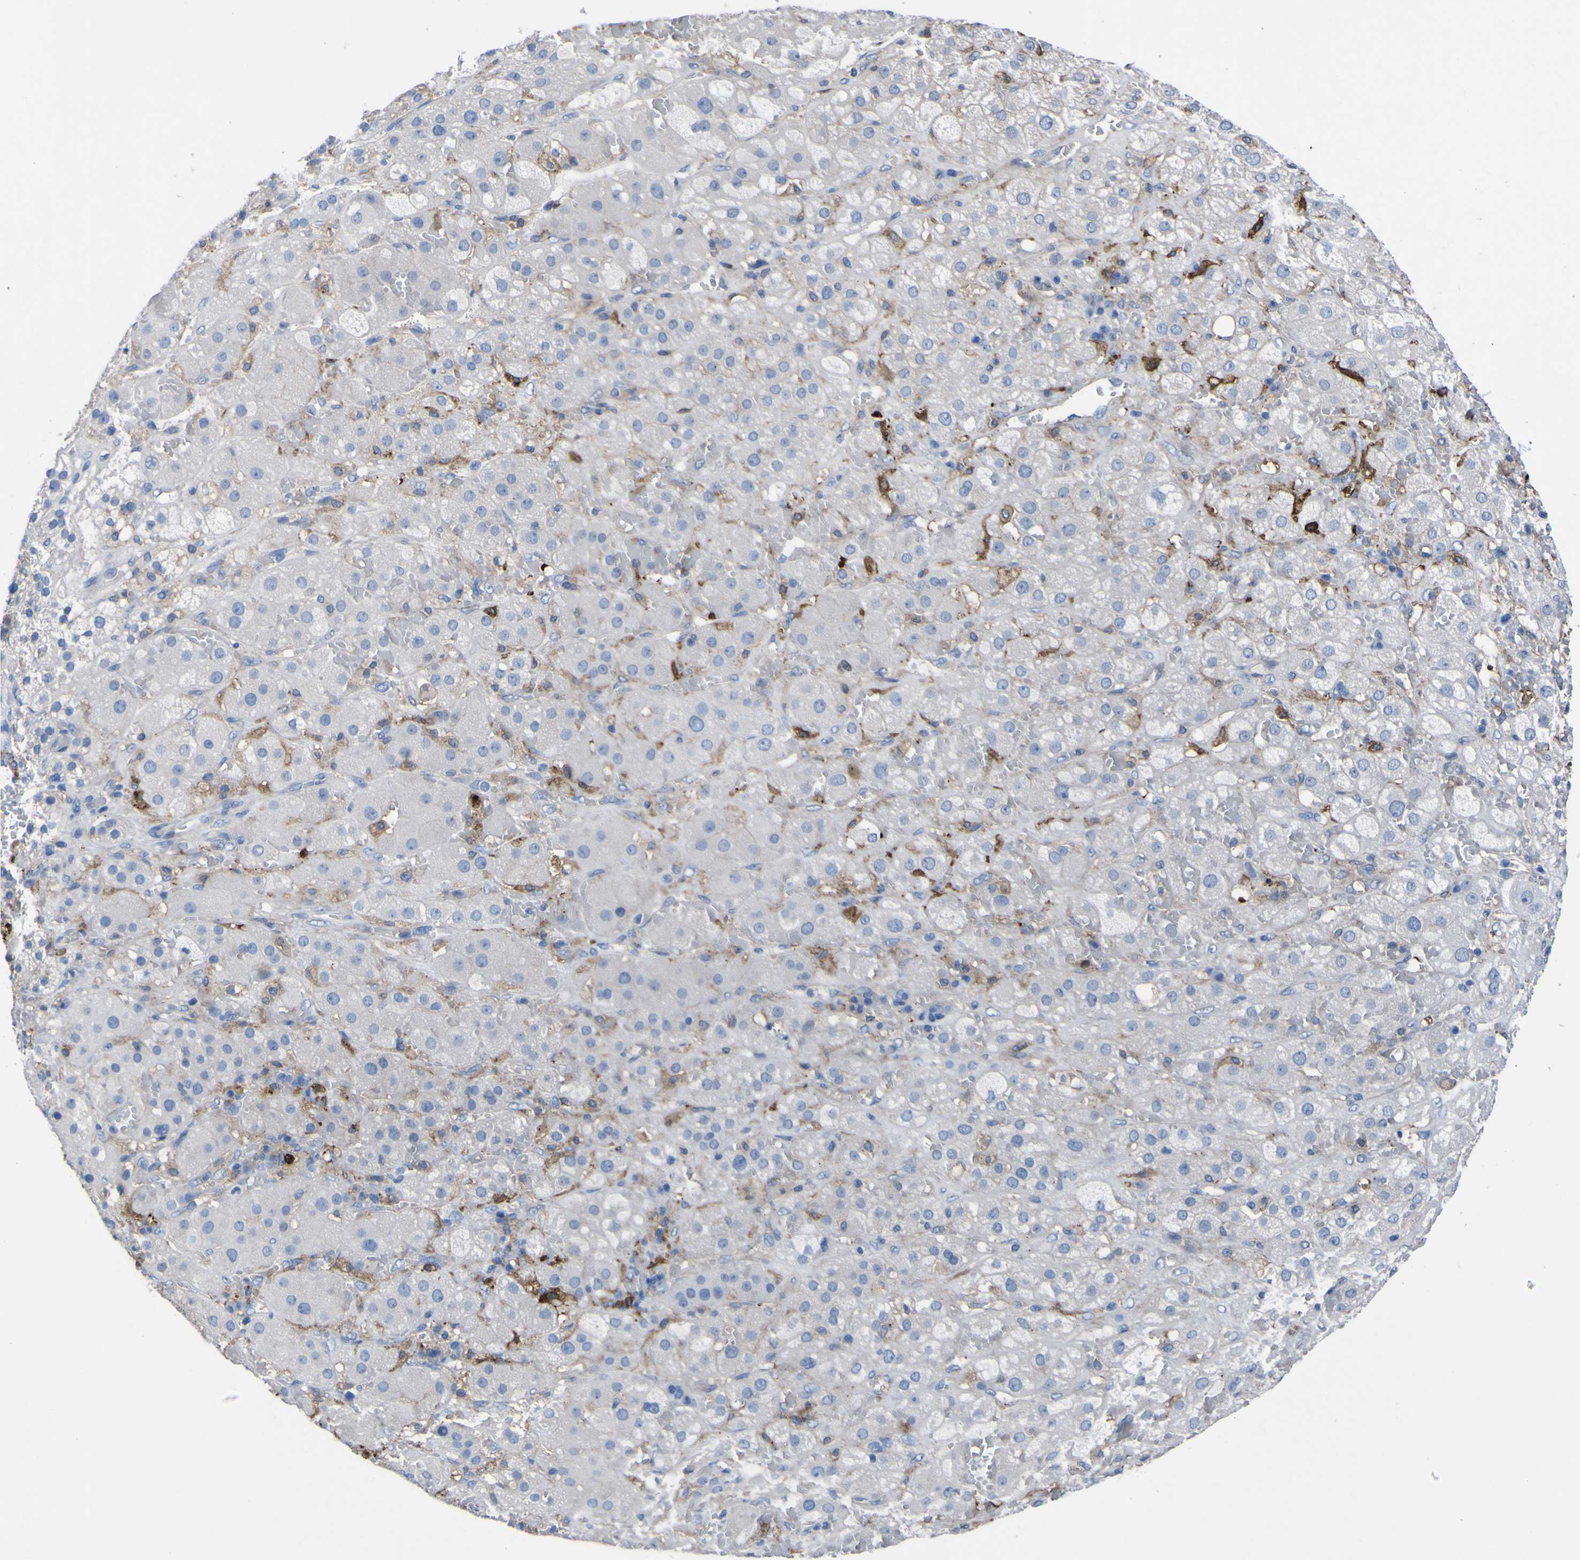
{"staining": {"intensity": "negative", "quantity": "none", "location": "none"}, "tissue": "adrenal gland", "cell_type": "Glandular cells", "image_type": "normal", "snomed": [{"axis": "morphology", "description": "Normal tissue, NOS"}, {"axis": "topography", "description": "Adrenal gland"}], "caption": "Image shows no significant protein staining in glandular cells of normal adrenal gland. (Stains: DAB (3,3'-diaminobenzidine) immunohistochemistry with hematoxylin counter stain, Microscopy: brightfield microscopy at high magnification).", "gene": "AGO4", "patient": {"sex": "female", "age": 47}}